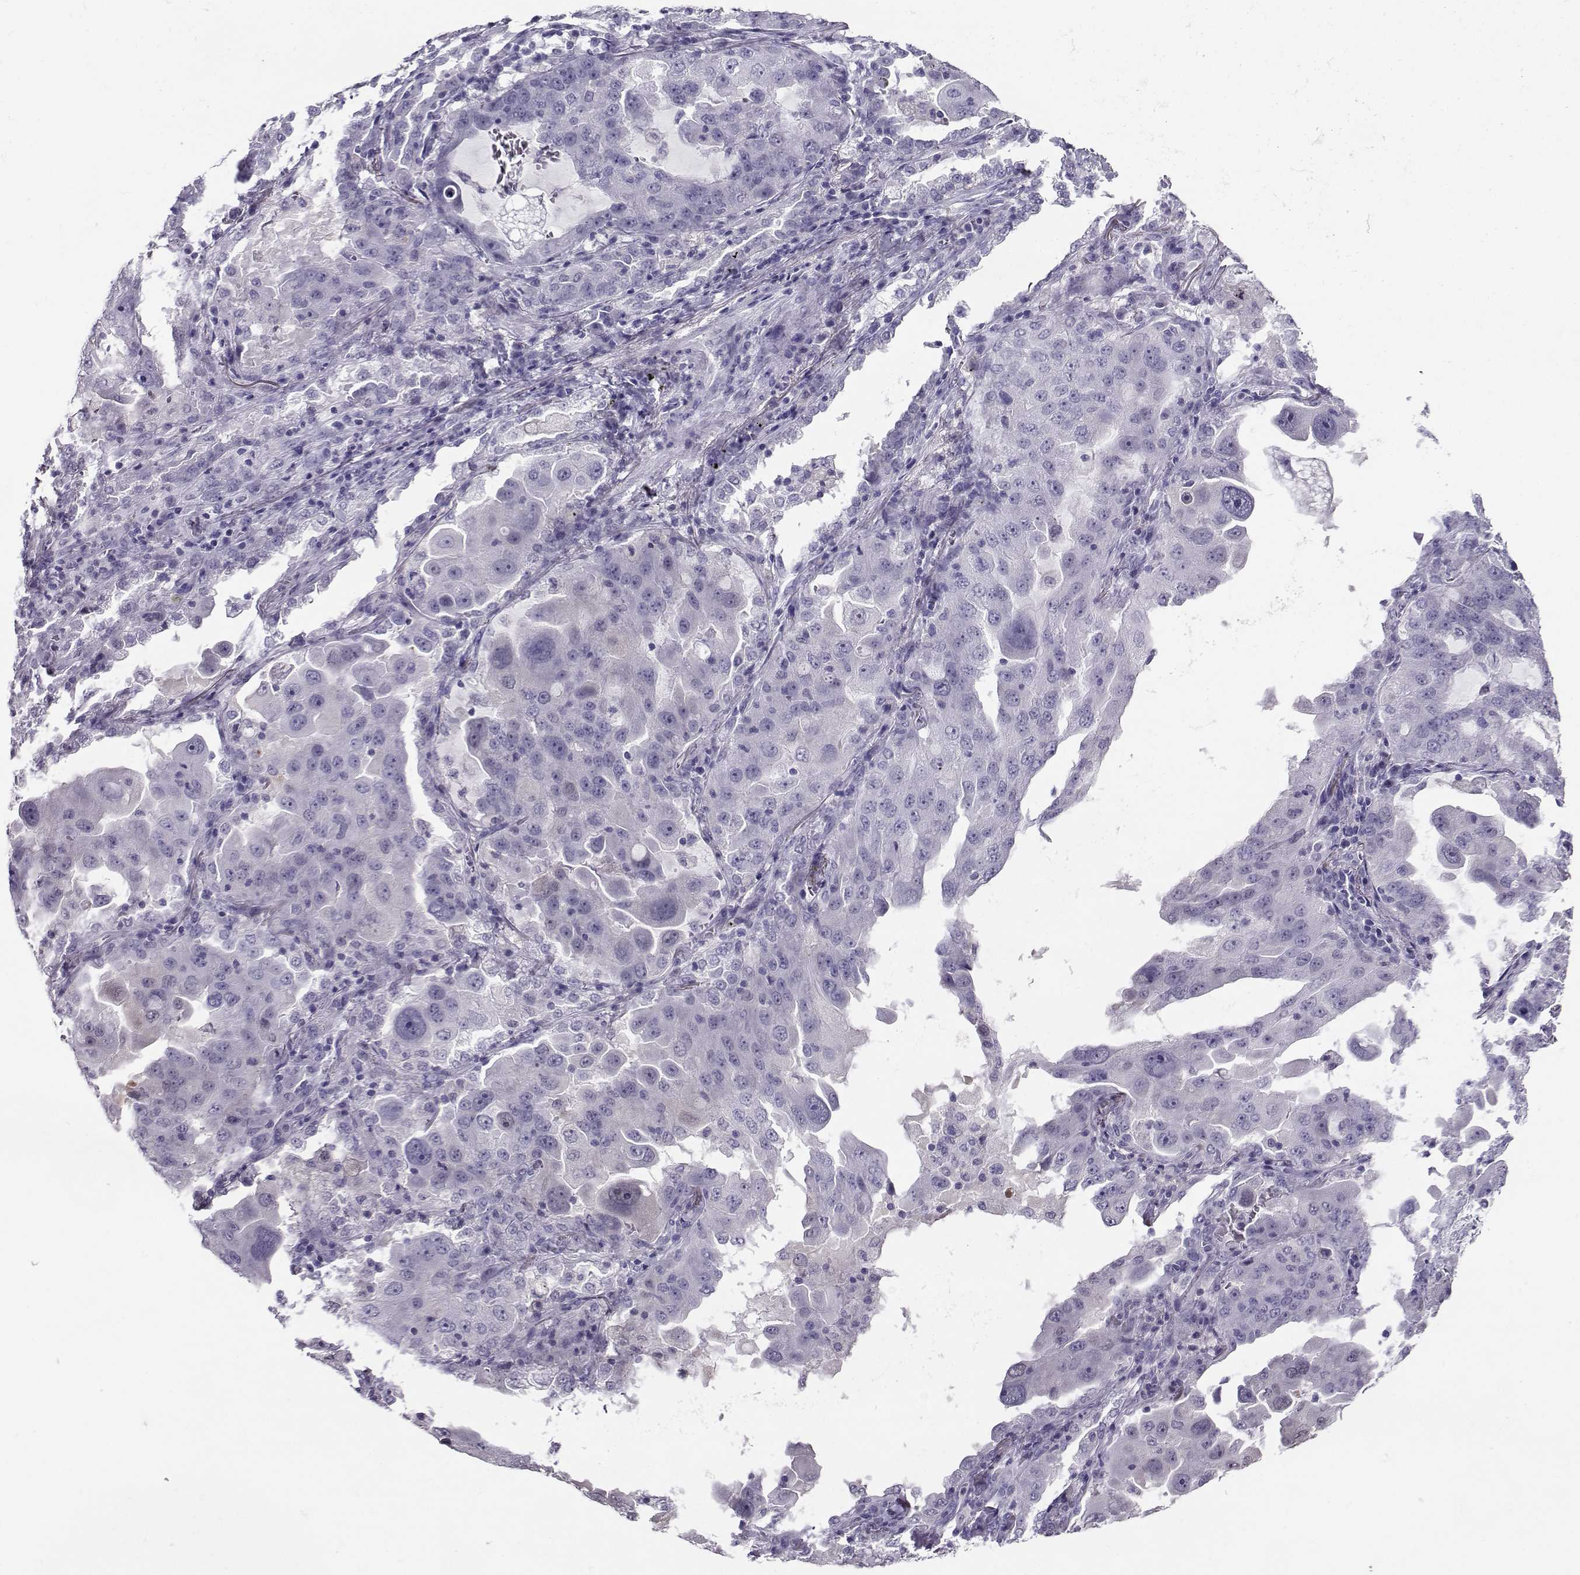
{"staining": {"intensity": "negative", "quantity": "none", "location": "none"}, "tissue": "lung cancer", "cell_type": "Tumor cells", "image_type": "cancer", "snomed": [{"axis": "morphology", "description": "Adenocarcinoma, NOS"}, {"axis": "topography", "description": "Lung"}], "caption": "Immunohistochemistry image of neoplastic tissue: human lung adenocarcinoma stained with DAB (3,3'-diaminobenzidine) reveals no significant protein staining in tumor cells.", "gene": "PGK1", "patient": {"sex": "female", "age": 61}}